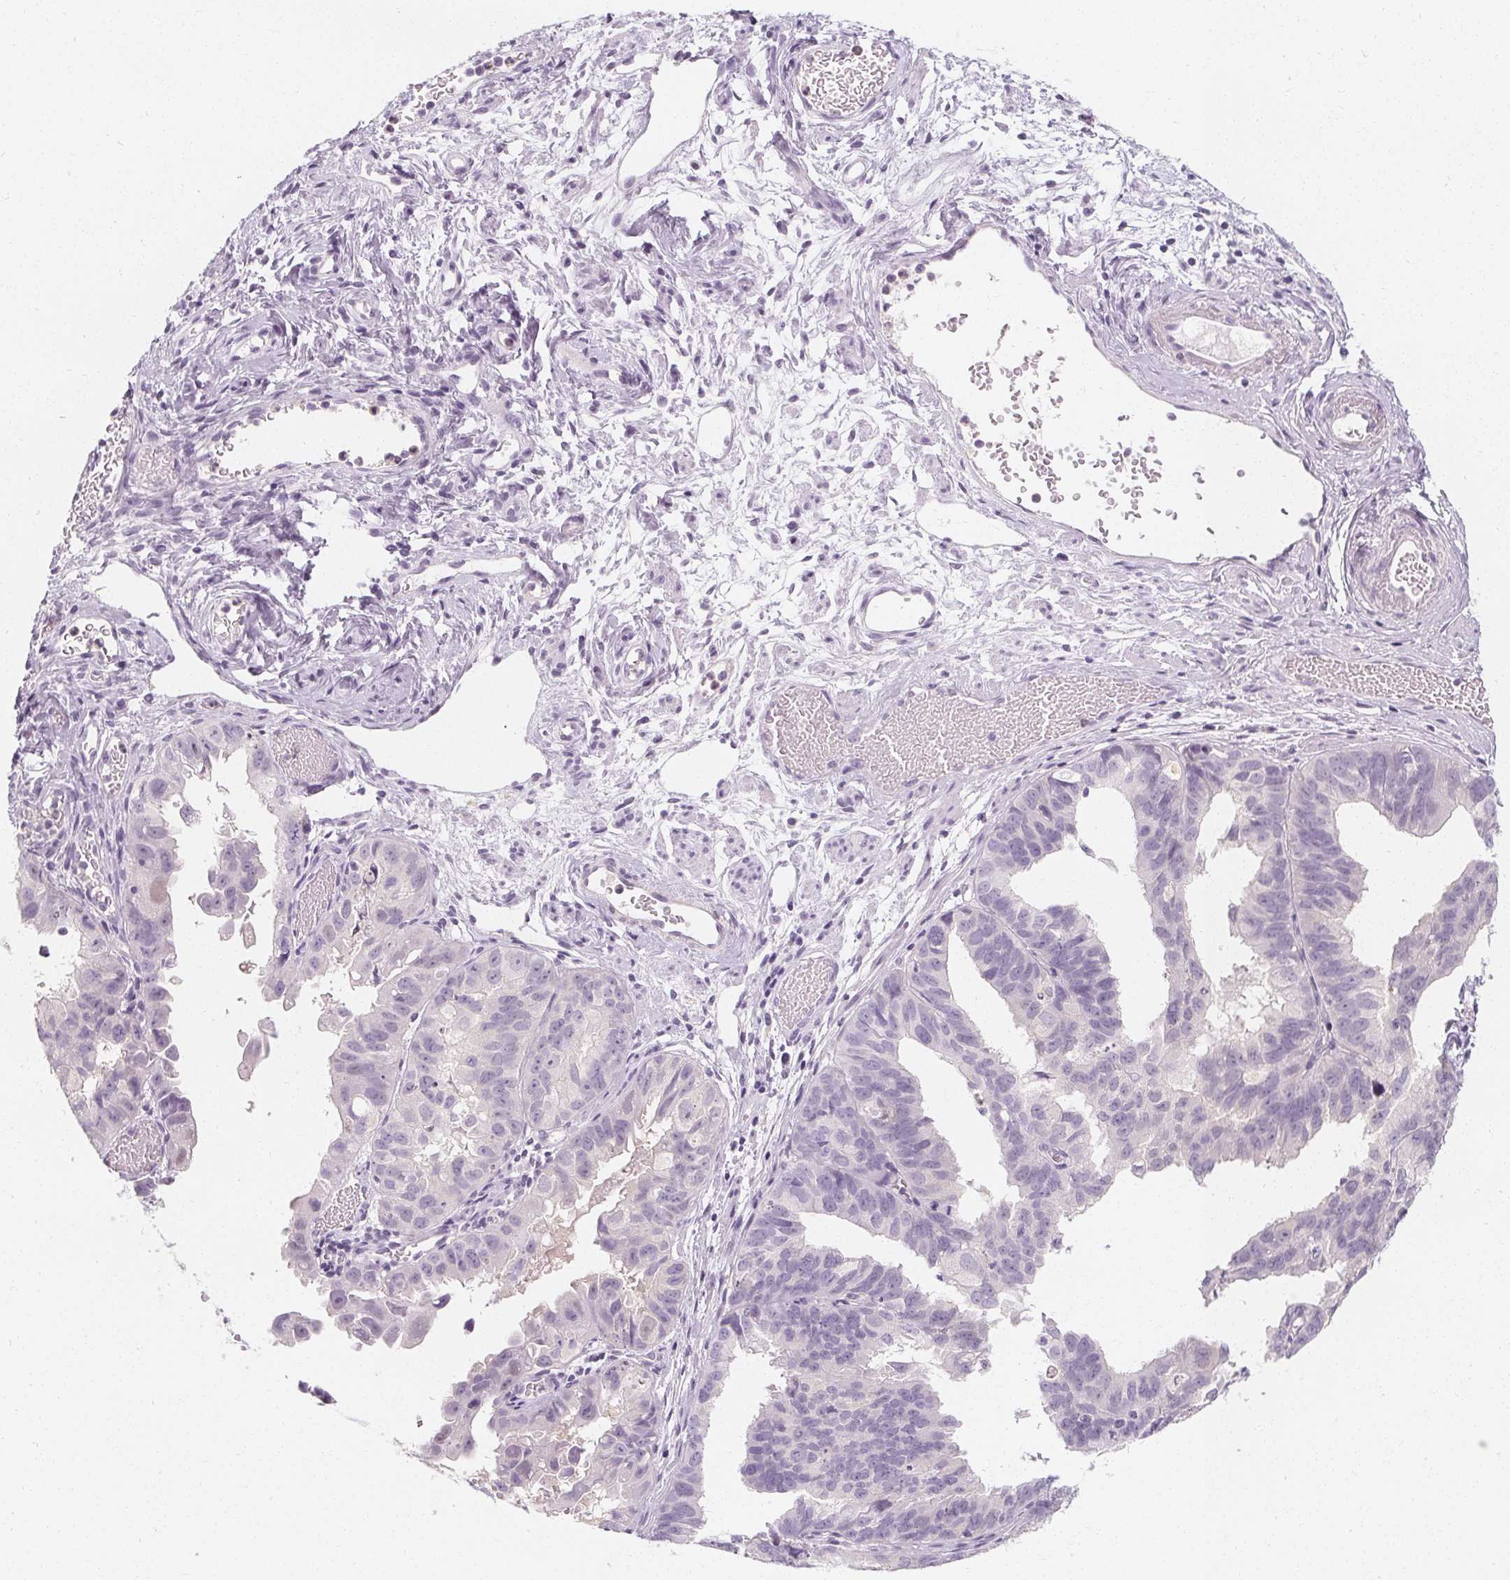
{"staining": {"intensity": "negative", "quantity": "none", "location": "none"}, "tissue": "ovarian cancer", "cell_type": "Tumor cells", "image_type": "cancer", "snomed": [{"axis": "morphology", "description": "Carcinoma, endometroid"}, {"axis": "topography", "description": "Ovary"}], "caption": "Tumor cells show no significant protein staining in ovarian endometroid carcinoma.", "gene": "UGP2", "patient": {"sex": "female", "age": 85}}